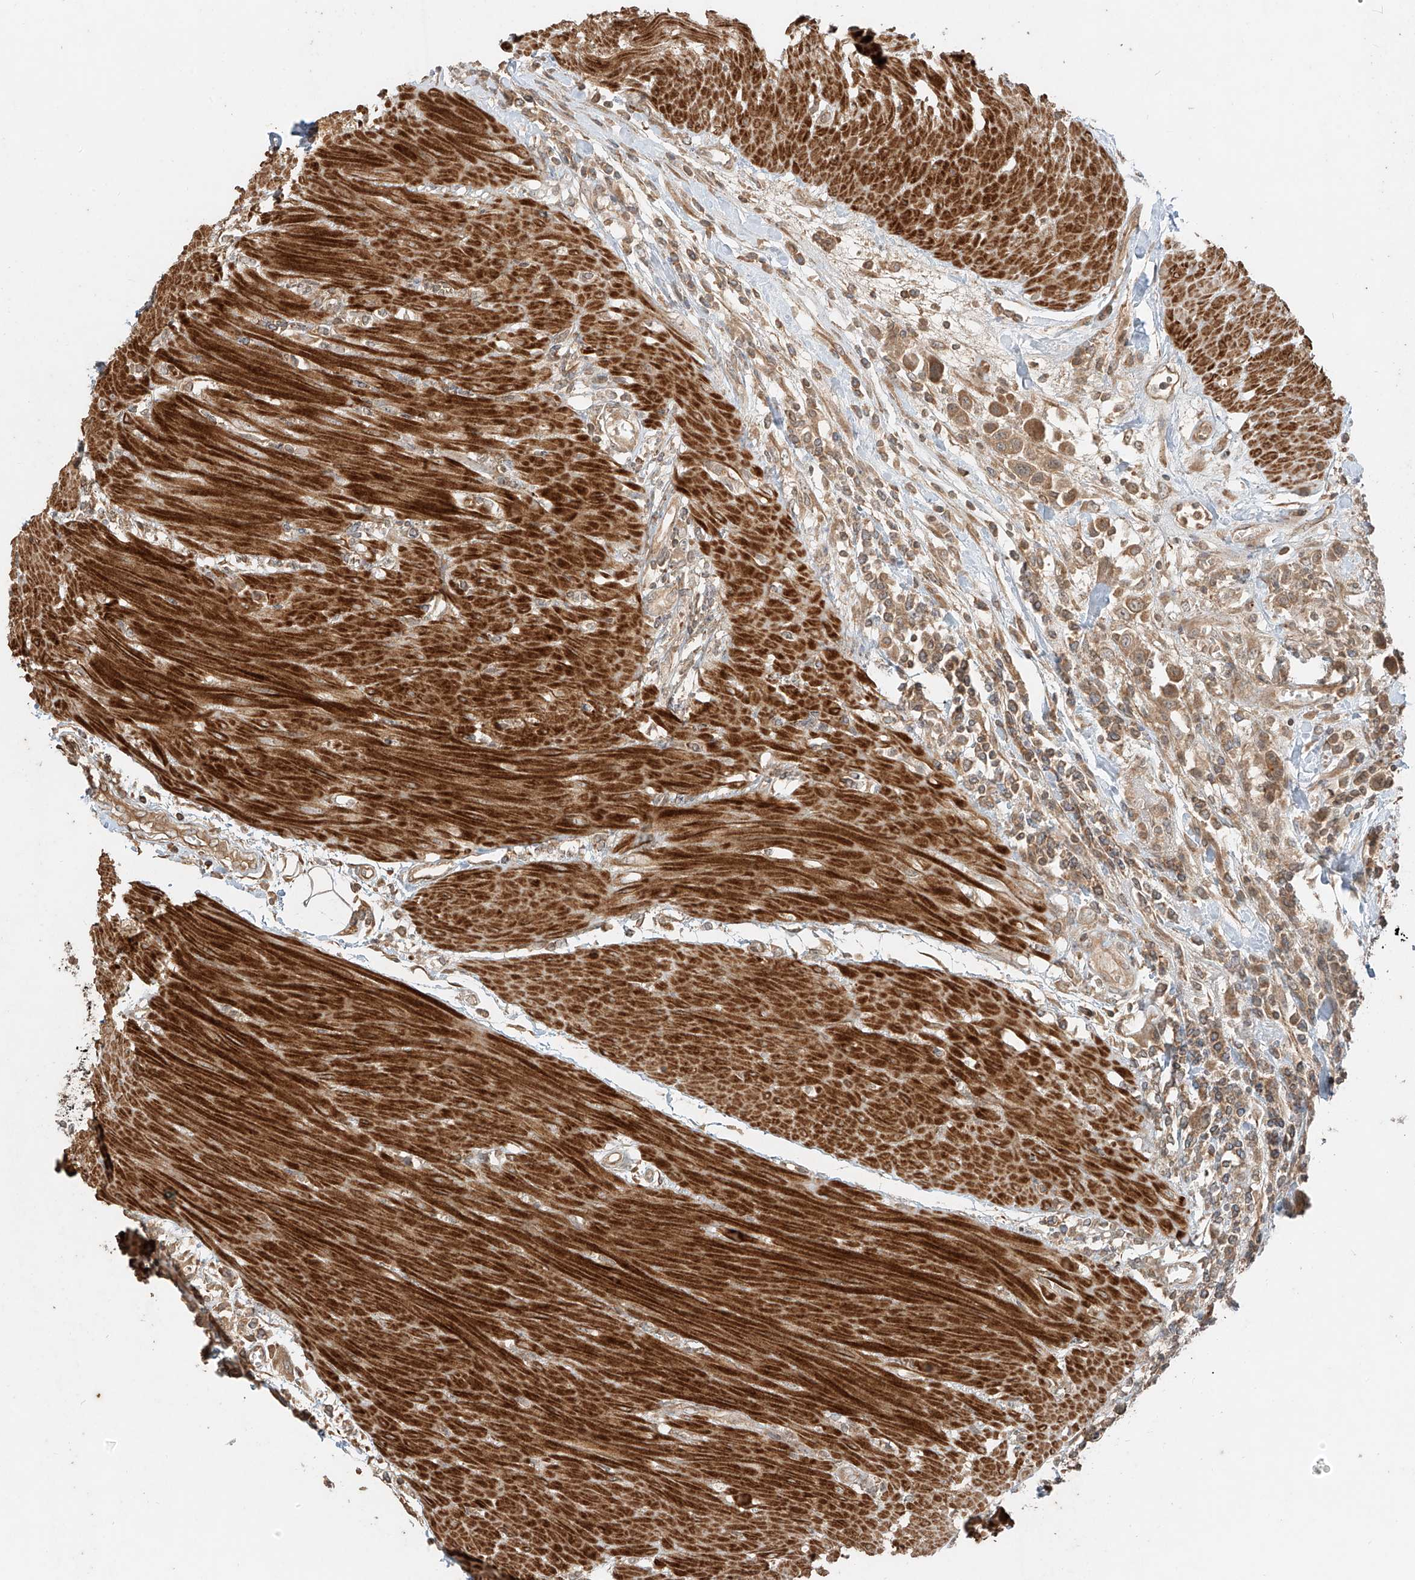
{"staining": {"intensity": "weak", "quantity": ">75%", "location": "cytoplasmic/membranous"}, "tissue": "urothelial cancer", "cell_type": "Tumor cells", "image_type": "cancer", "snomed": [{"axis": "morphology", "description": "Urothelial carcinoma, High grade"}, {"axis": "topography", "description": "Urinary bladder"}], "caption": "Urothelial cancer stained with DAB immunohistochemistry demonstrates low levels of weak cytoplasmic/membranous expression in about >75% of tumor cells.", "gene": "ANKZF1", "patient": {"sex": "male", "age": 50}}